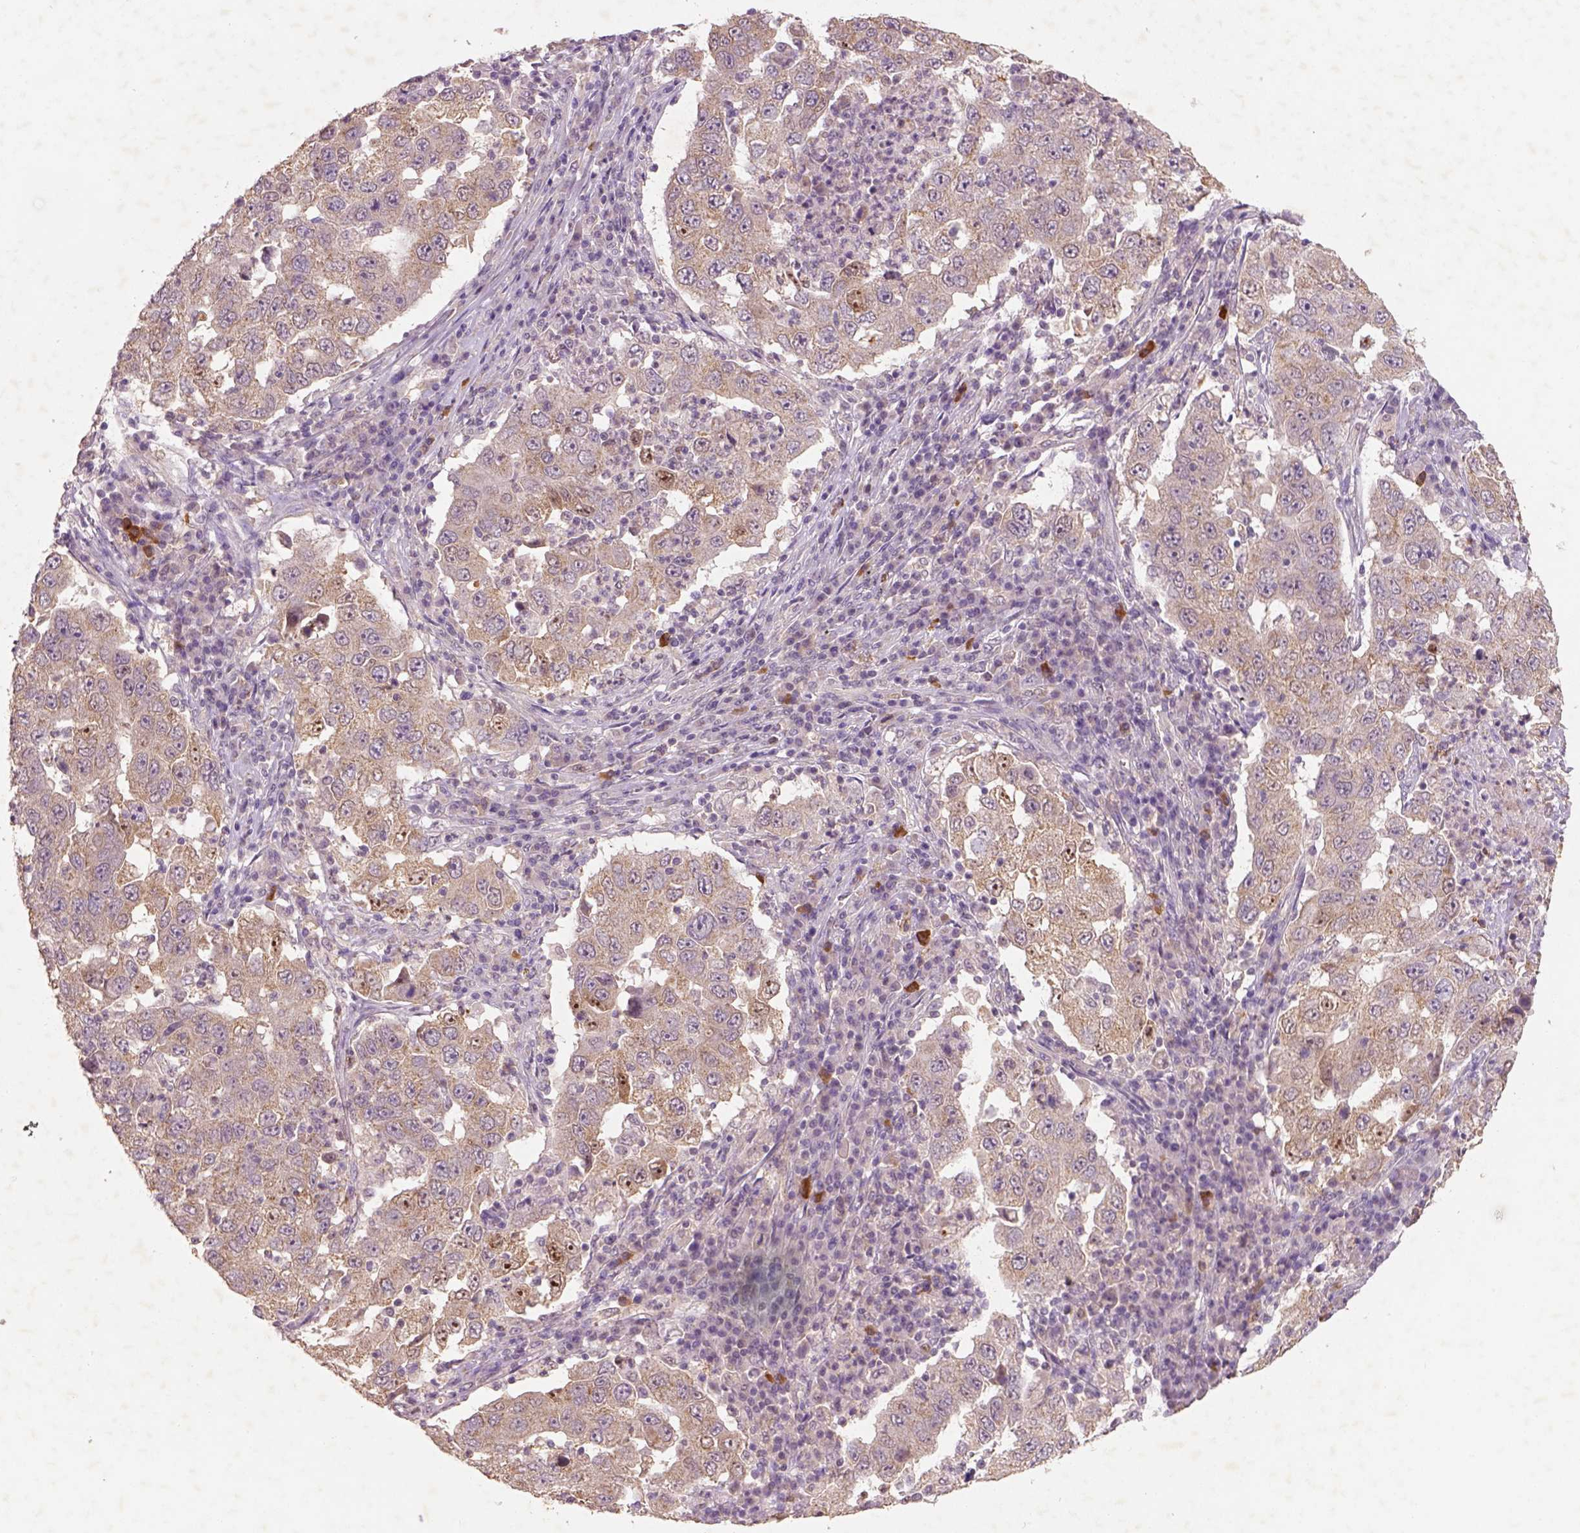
{"staining": {"intensity": "weak", "quantity": ">75%", "location": "cytoplasmic/membranous"}, "tissue": "lung cancer", "cell_type": "Tumor cells", "image_type": "cancer", "snomed": [{"axis": "morphology", "description": "Adenocarcinoma, NOS"}, {"axis": "topography", "description": "Lung"}], "caption": "Immunohistochemistry (DAB (3,3'-diaminobenzidine)) staining of human lung cancer shows weak cytoplasmic/membranous protein positivity in about >75% of tumor cells.", "gene": "AP2B1", "patient": {"sex": "male", "age": 73}}